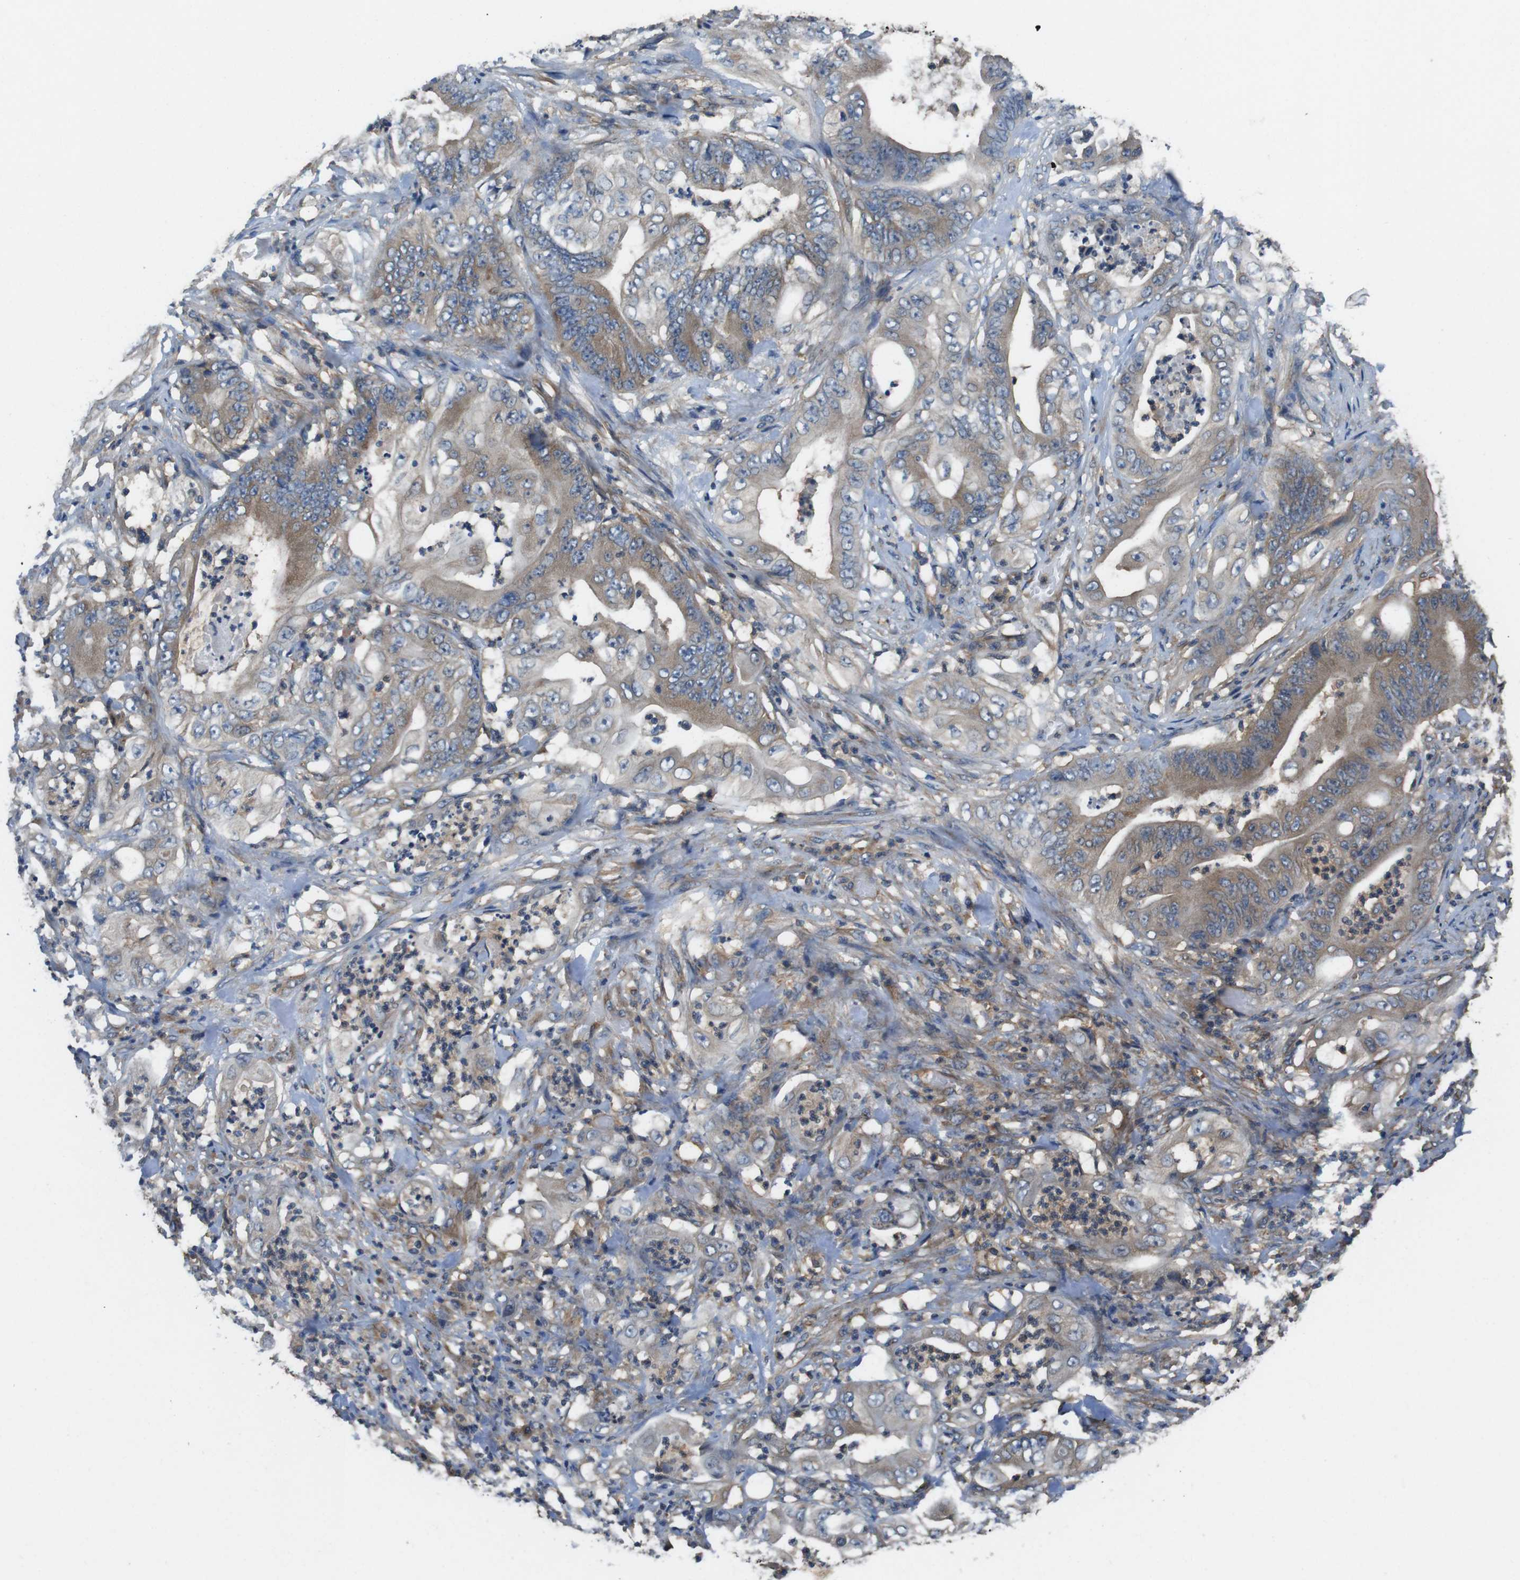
{"staining": {"intensity": "weak", "quantity": "25%-75%", "location": "cytoplasmic/membranous"}, "tissue": "stomach cancer", "cell_type": "Tumor cells", "image_type": "cancer", "snomed": [{"axis": "morphology", "description": "Adenocarcinoma, NOS"}, {"axis": "topography", "description": "Stomach"}], "caption": "Adenocarcinoma (stomach) stained for a protein displays weak cytoplasmic/membranous positivity in tumor cells.", "gene": "DCTN1", "patient": {"sex": "female", "age": 73}}